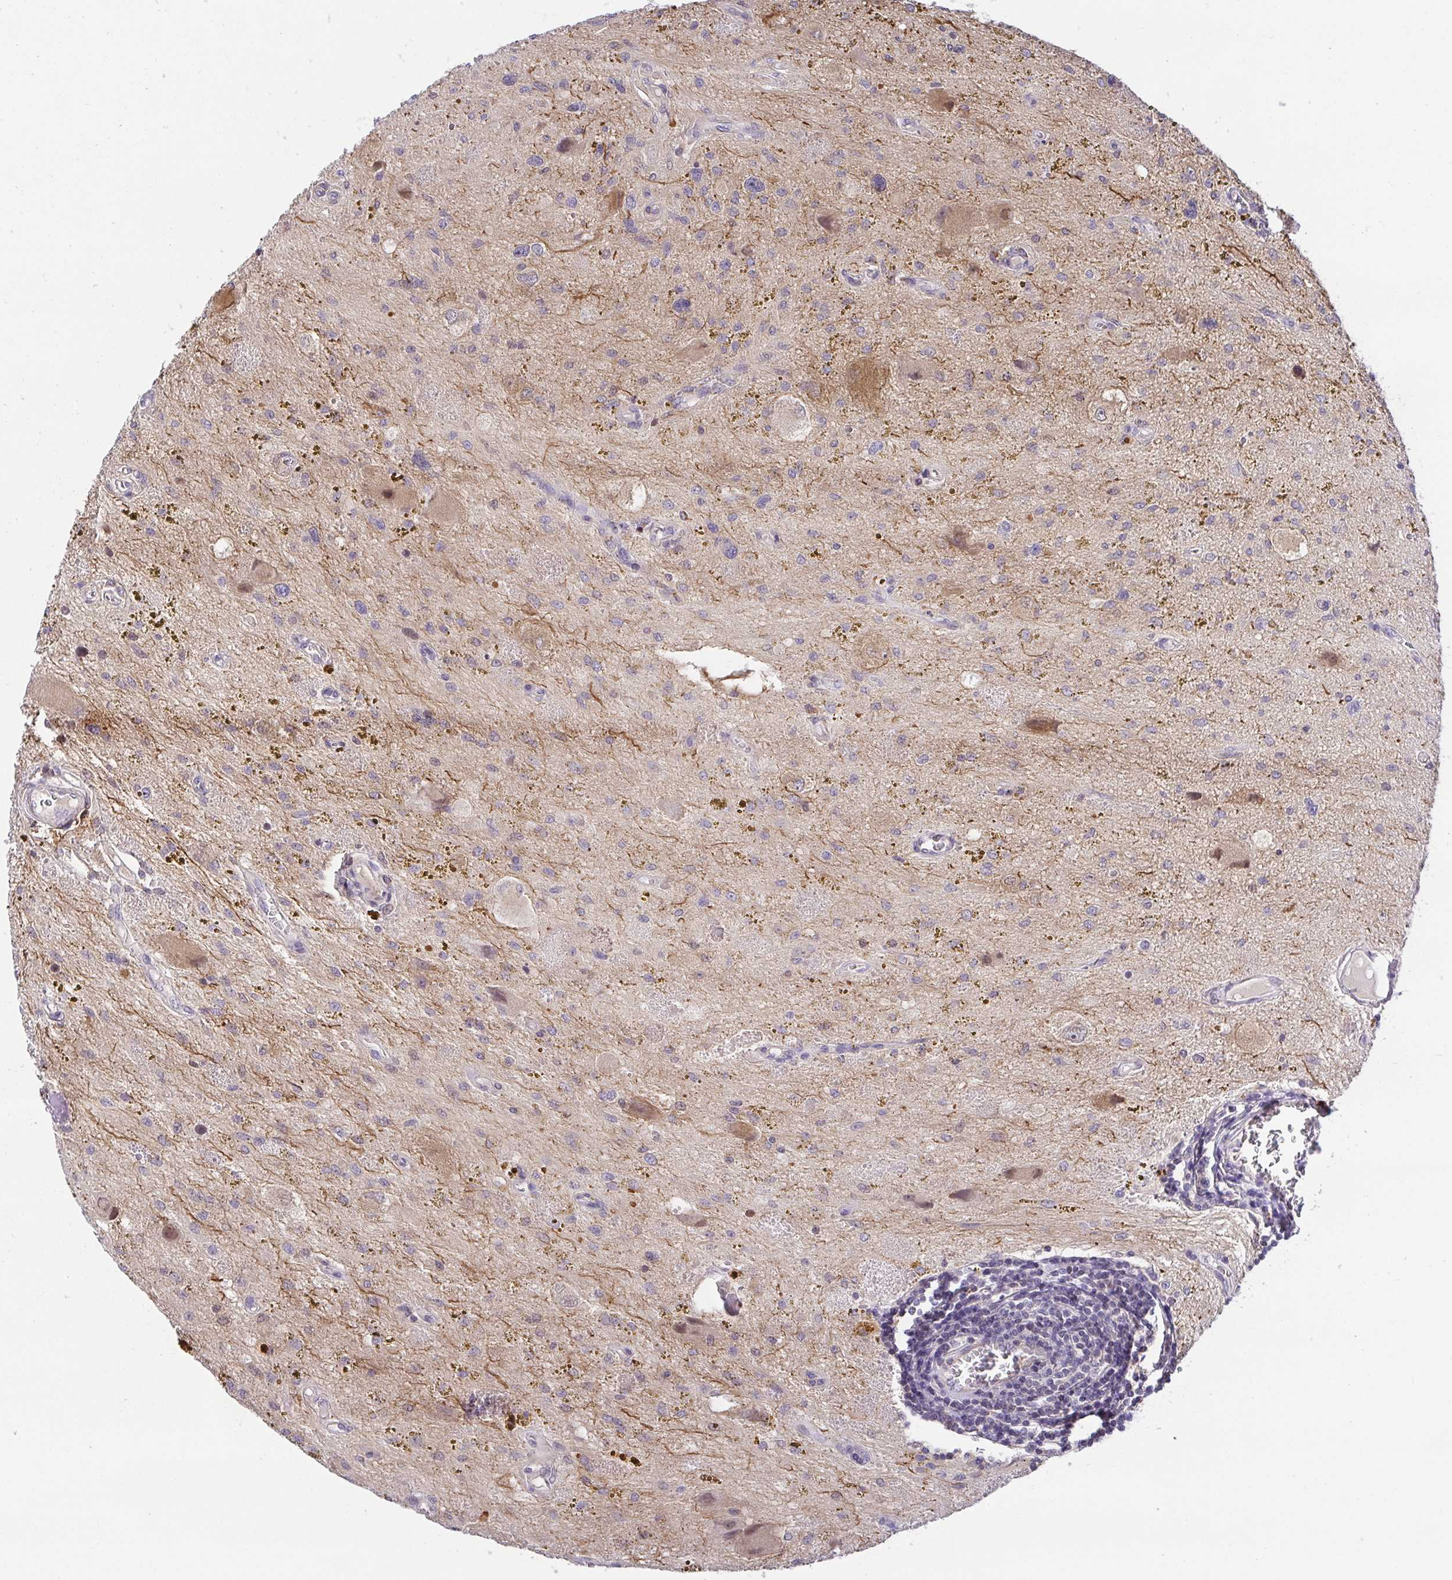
{"staining": {"intensity": "negative", "quantity": "none", "location": "none"}, "tissue": "glioma", "cell_type": "Tumor cells", "image_type": "cancer", "snomed": [{"axis": "morphology", "description": "Glioma, malignant, Low grade"}, {"axis": "topography", "description": "Cerebellum"}], "caption": "Tumor cells show no significant expression in low-grade glioma (malignant). Nuclei are stained in blue.", "gene": "PREPL", "patient": {"sex": "female", "age": 14}}